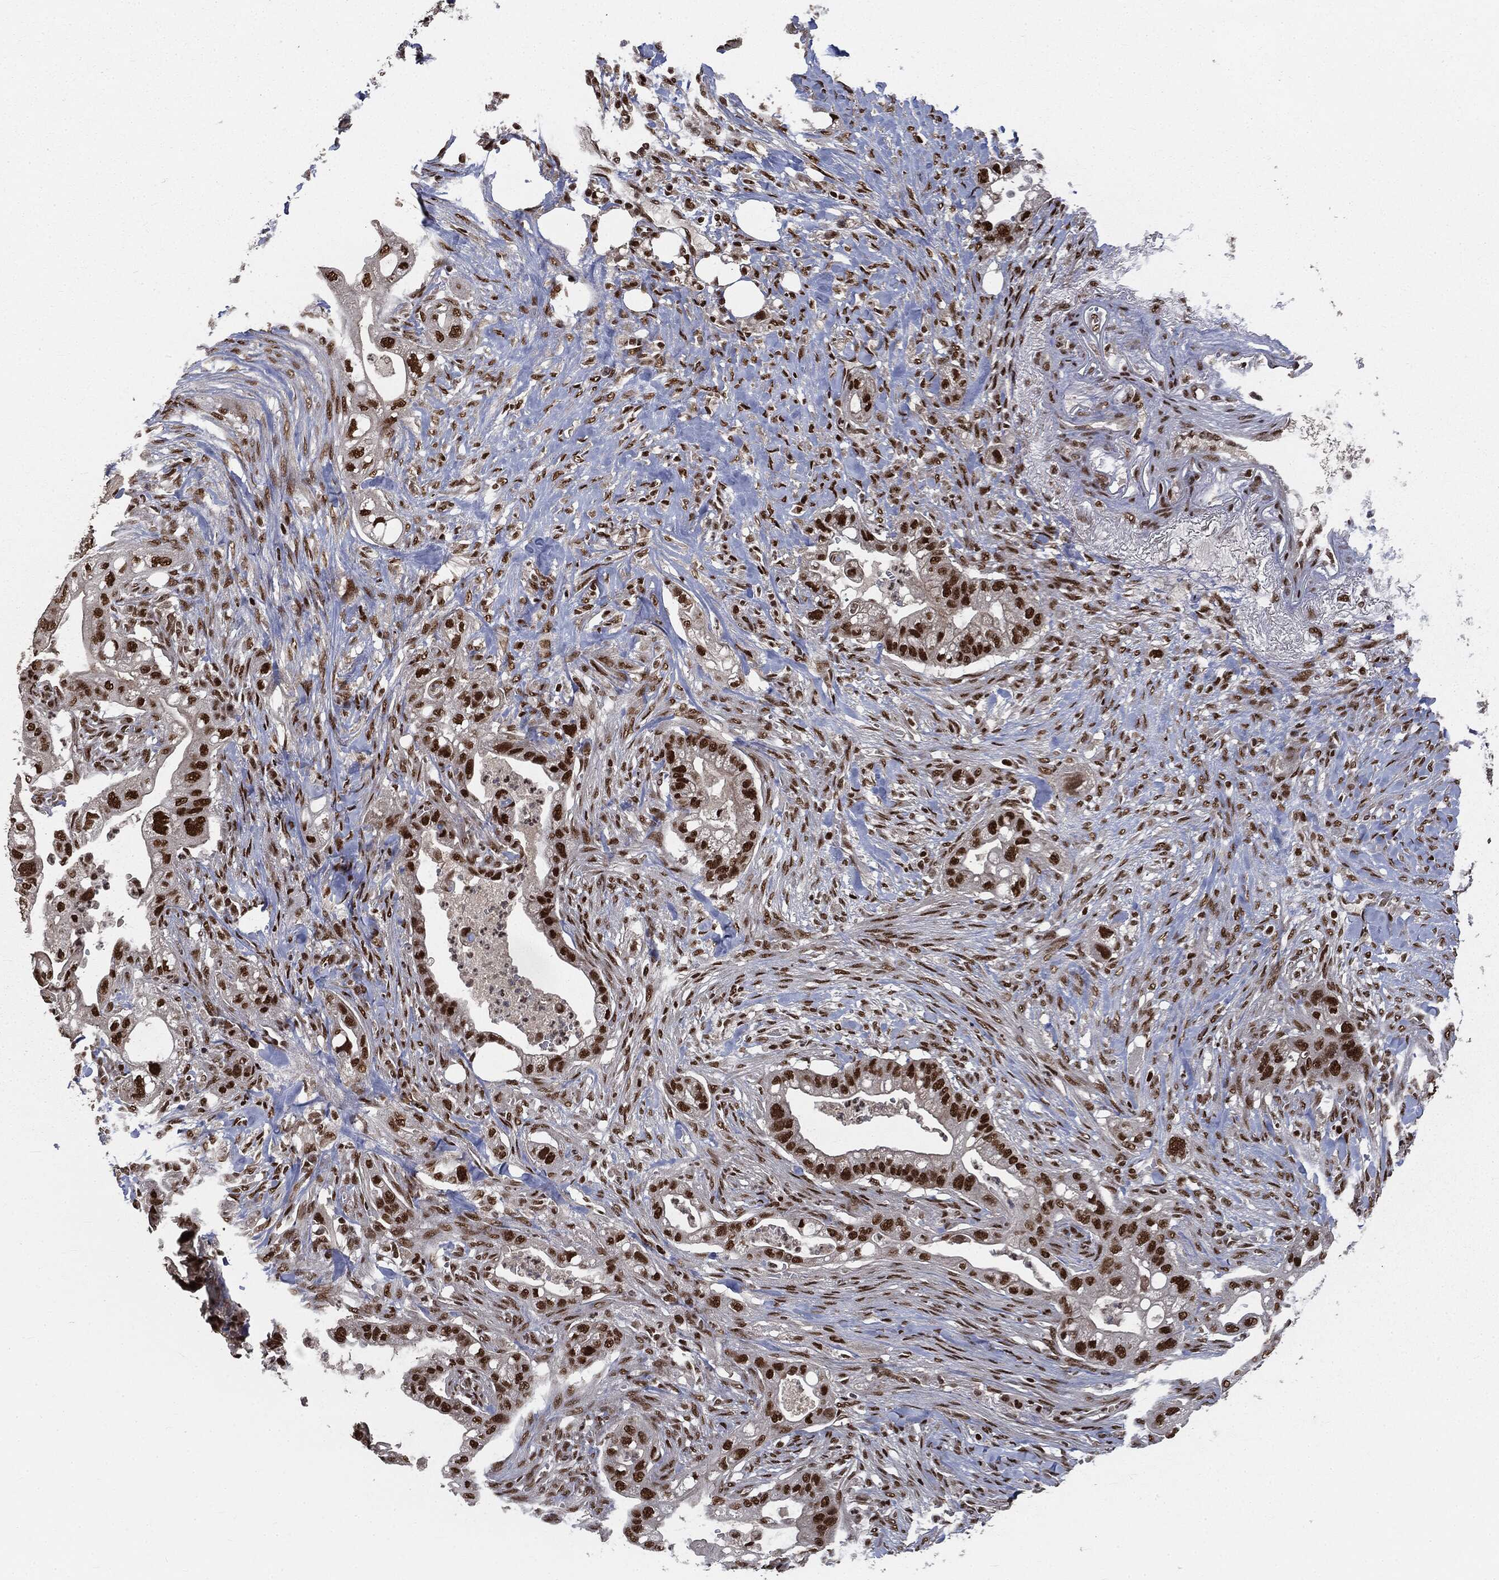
{"staining": {"intensity": "strong", "quantity": ">75%", "location": "nuclear"}, "tissue": "pancreatic cancer", "cell_type": "Tumor cells", "image_type": "cancer", "snomed": [{"axis": "morphology", "description": "Adenocarcinoma, NOS"}, {"axis": "topography", "description": "Pancreas"}], "caption": "Protein expression analysis of human adenocarcinoma (pancreatic) reveals strong nuclear expression in about >75% of tumor cells. Nuclei are stained in blue.", "gene": "DPH2", "patient": {"sex": "male", "age": 44}}